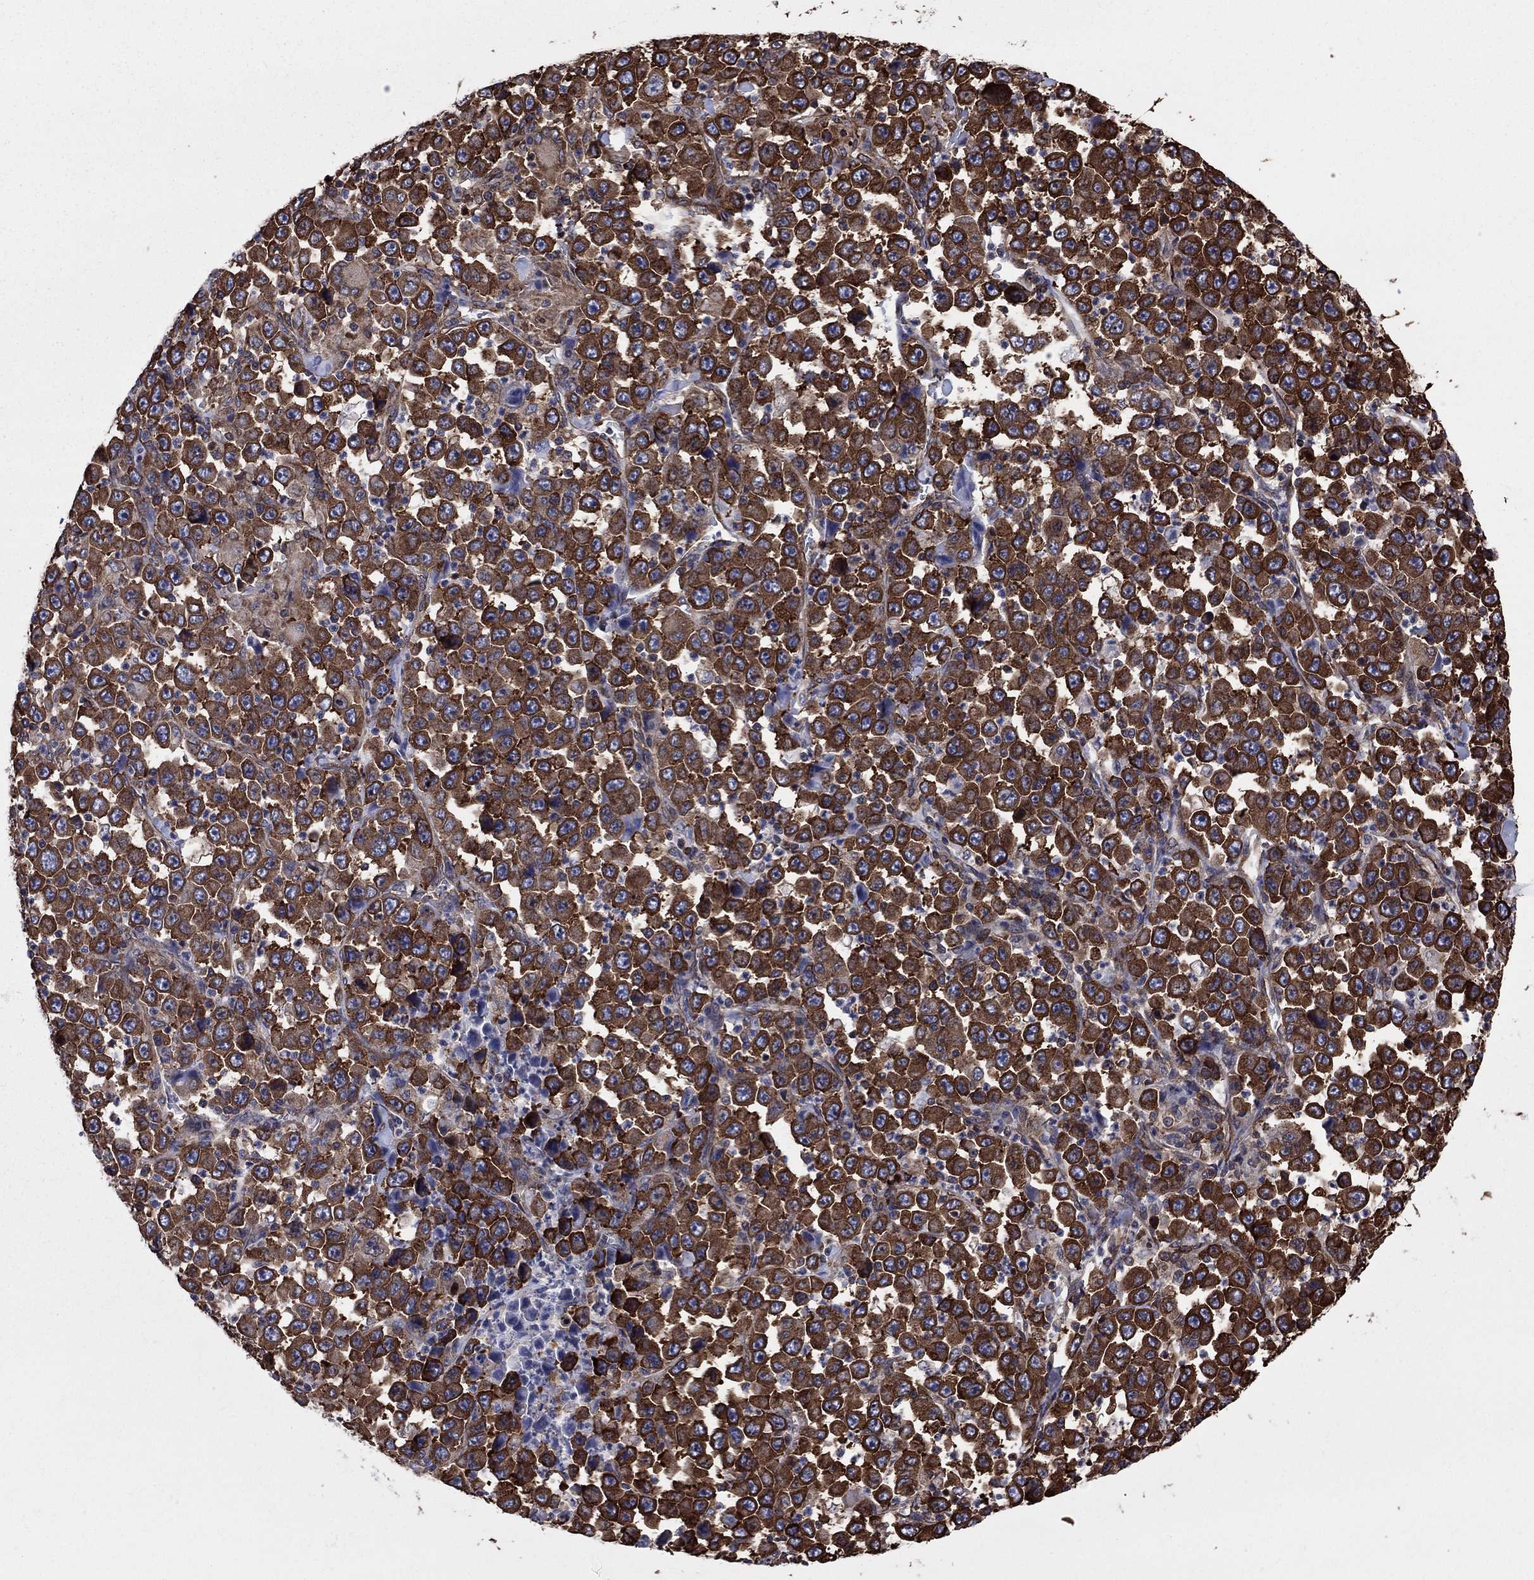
{"staining": {"intensity": "strong", "quantity": ">75%", "location": "cytoplasmic/membranous"}, "tissue": "stomach cancer", "cell_type": "Tumor cells", "image_type": "cancer", "snomed": [{"axis": "morphology", "description": "Normal tissue, NOS"}, {"axis": "morphology", "description": "Adenocarcinoma, NOS"}, {"axis": "topography", "description": "Stomach, upper"}, {"axis": "topography", "description": "Stomach"}], "caption": "Adenocarcinoma (stomach) stained for a protein shows strong cytoplasmic/membranous positivity in tumor cells.", "gene": "YBX1", "patient": {"sex": "male", "age": 59}}